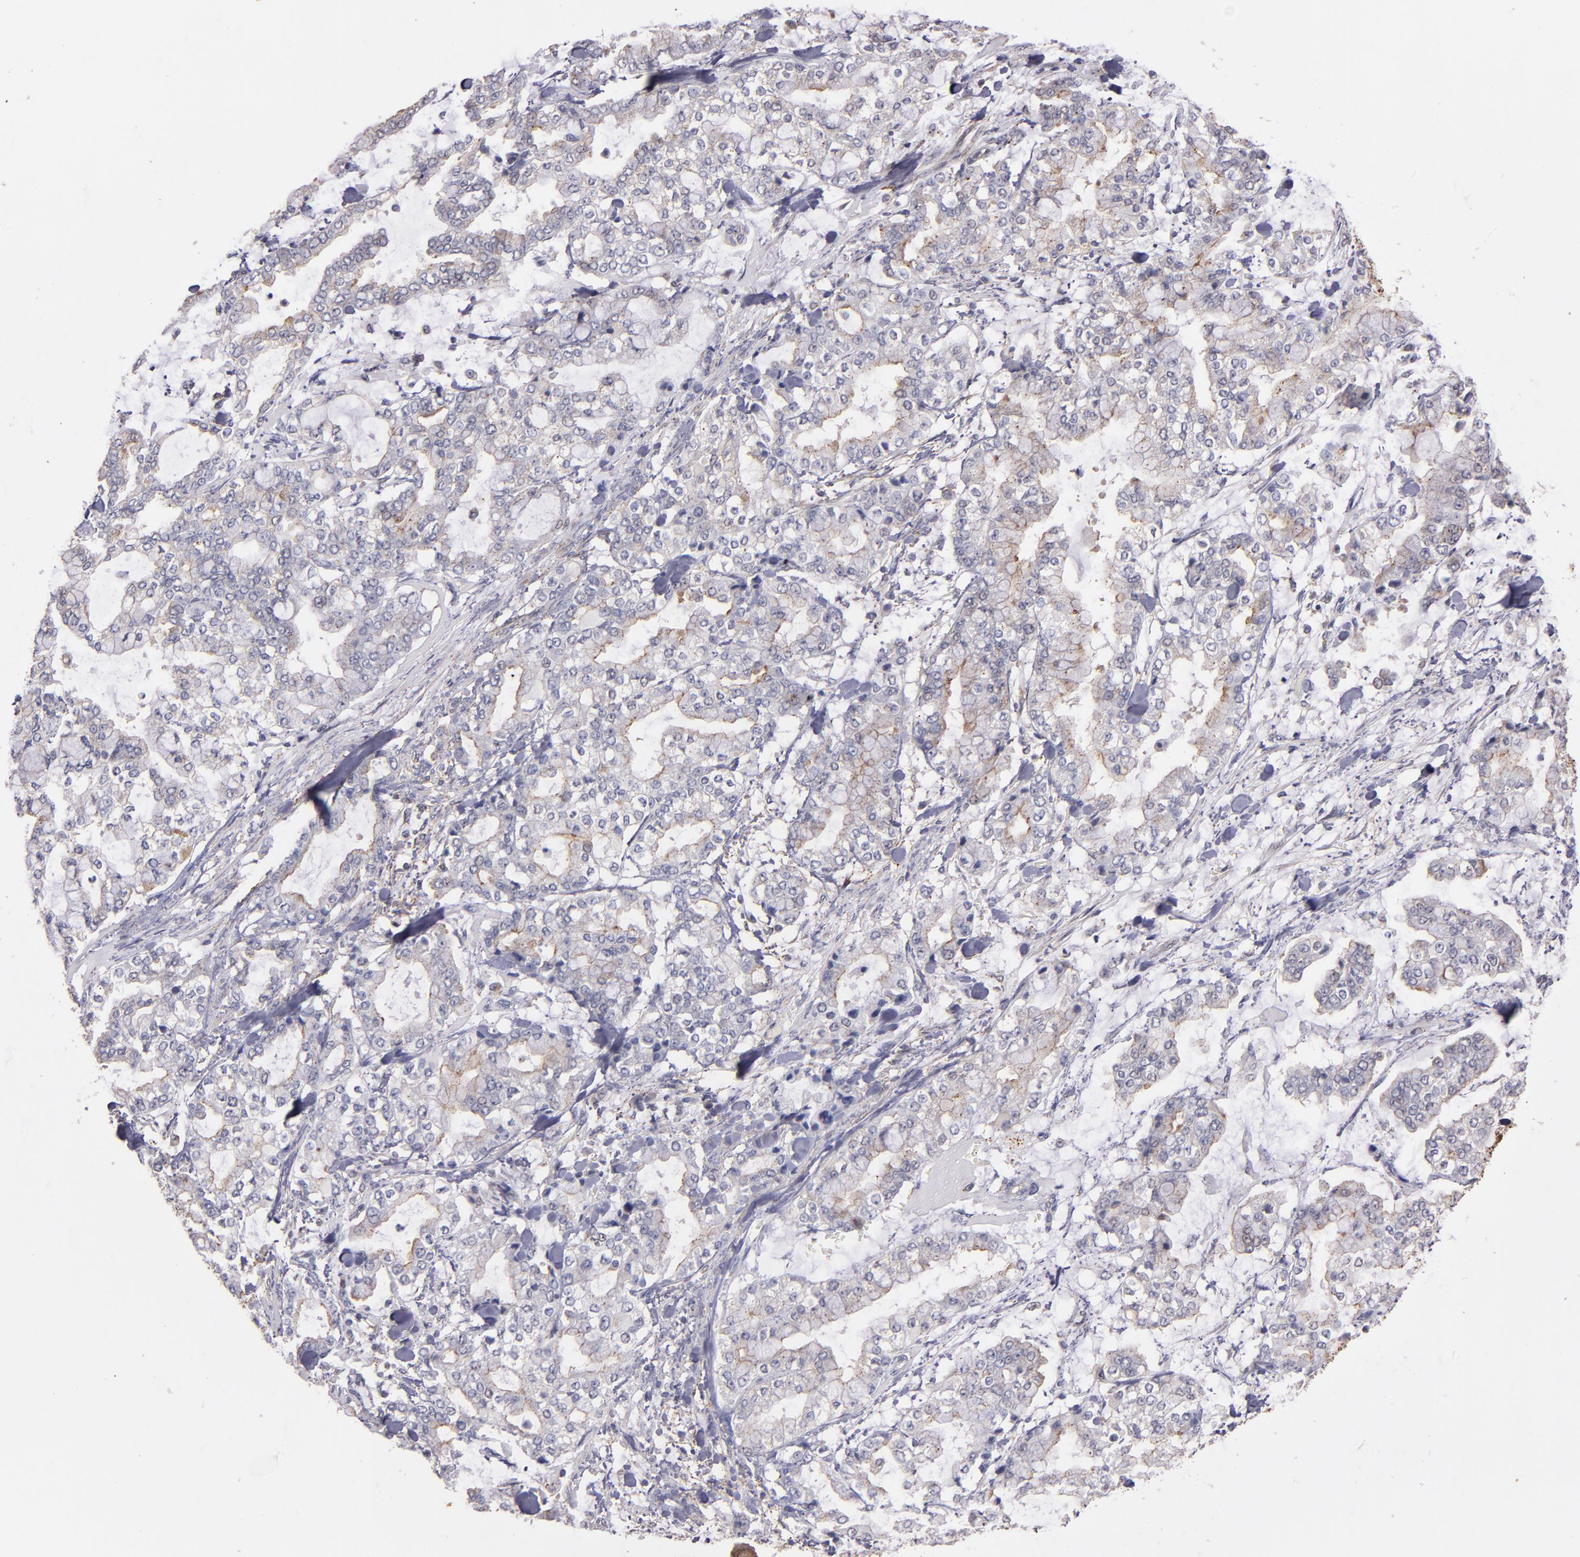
{"staining": {"intensity": "weak", "quantity": ">75%", "location": "cytoplasmic/membranous"}, "tissue": "stomach cancer", "cell_type": "Tumor cells", "image_type": "cancer", "snomed": [{"axis": "morphology", "description": "Normal tissue, NOS"}, {"axis": "morphology", "description": "Adenocarcinoma, NOS"}, {"axis": "topography", "description": "Stomach, upper"}, {"axis": "topography", "description": "Stomach"}], "caption": "Human stomach adenocarcinoma stained for a protein (brown) demonstrates weak cytoplasmic/membranous positive positivity in about >75% of tumor cells.", "gene": "SYP", "patient": {"sex": "male", "age": 76}}